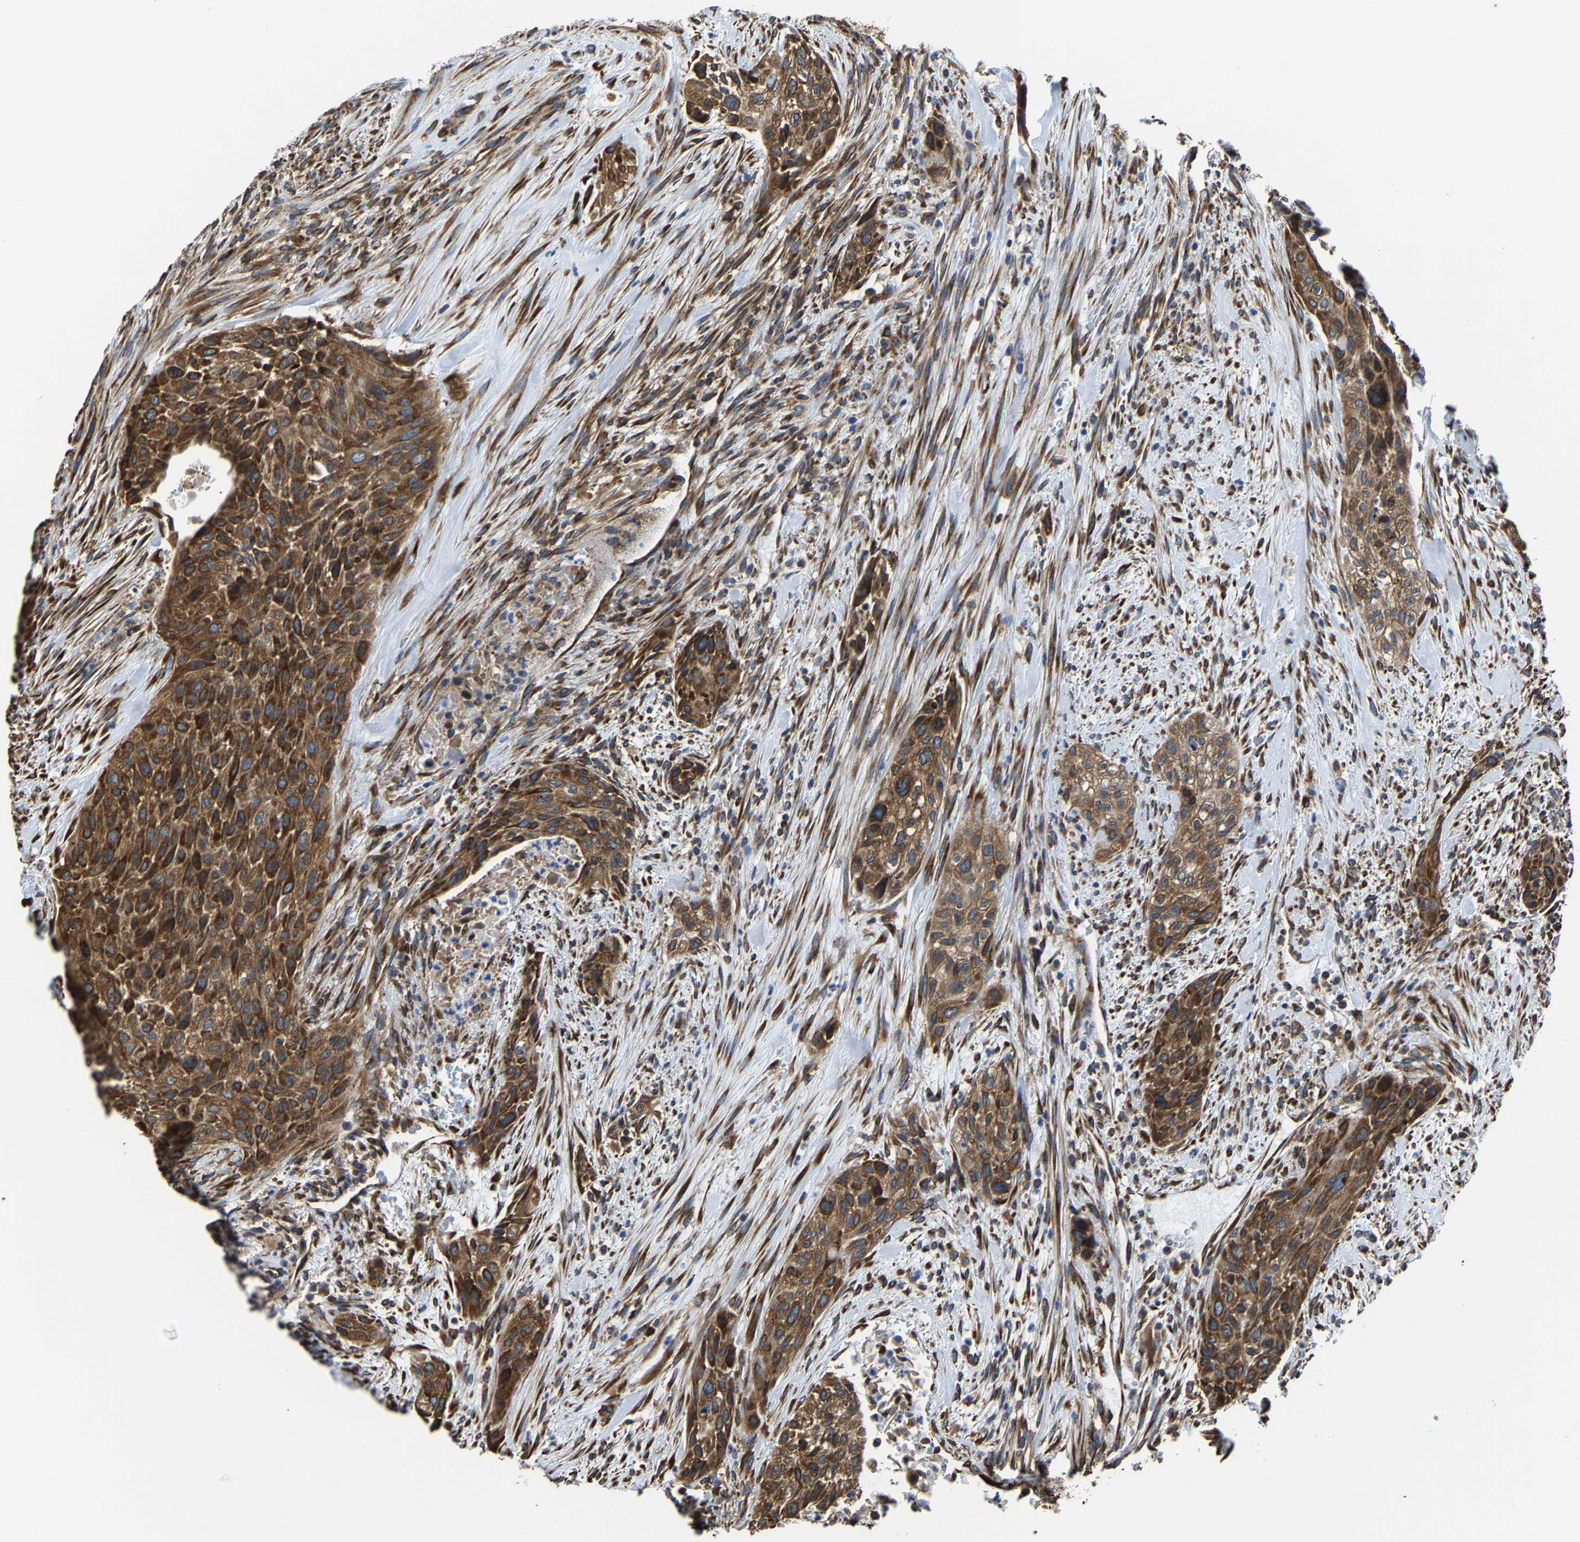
{"staining": {"intensity": "strong", "quantity": ">75%", "location": "cytoplasmic/membranous"}, "tissue": "urothelial cancer", "cell_type": "Tumor cells", "image_type": "cancer", "snomed": [{"axis": "morphology", "description": "Urothelial carcinoma, Low grade"}, {"axis": "morphology", "description": "Urothelial carcinoma, High grade"}, {"axis": "topography", "description": "Urinary bladder"}], "caption": "The immunohistochemical stain labels strong cytoplasmic/membranous staining in tumor cells of urothelial cancer tissue. Nuclei are stained in blue.", "gene": "G3BP2", "patient": {"sex": "male", "age": 35}}